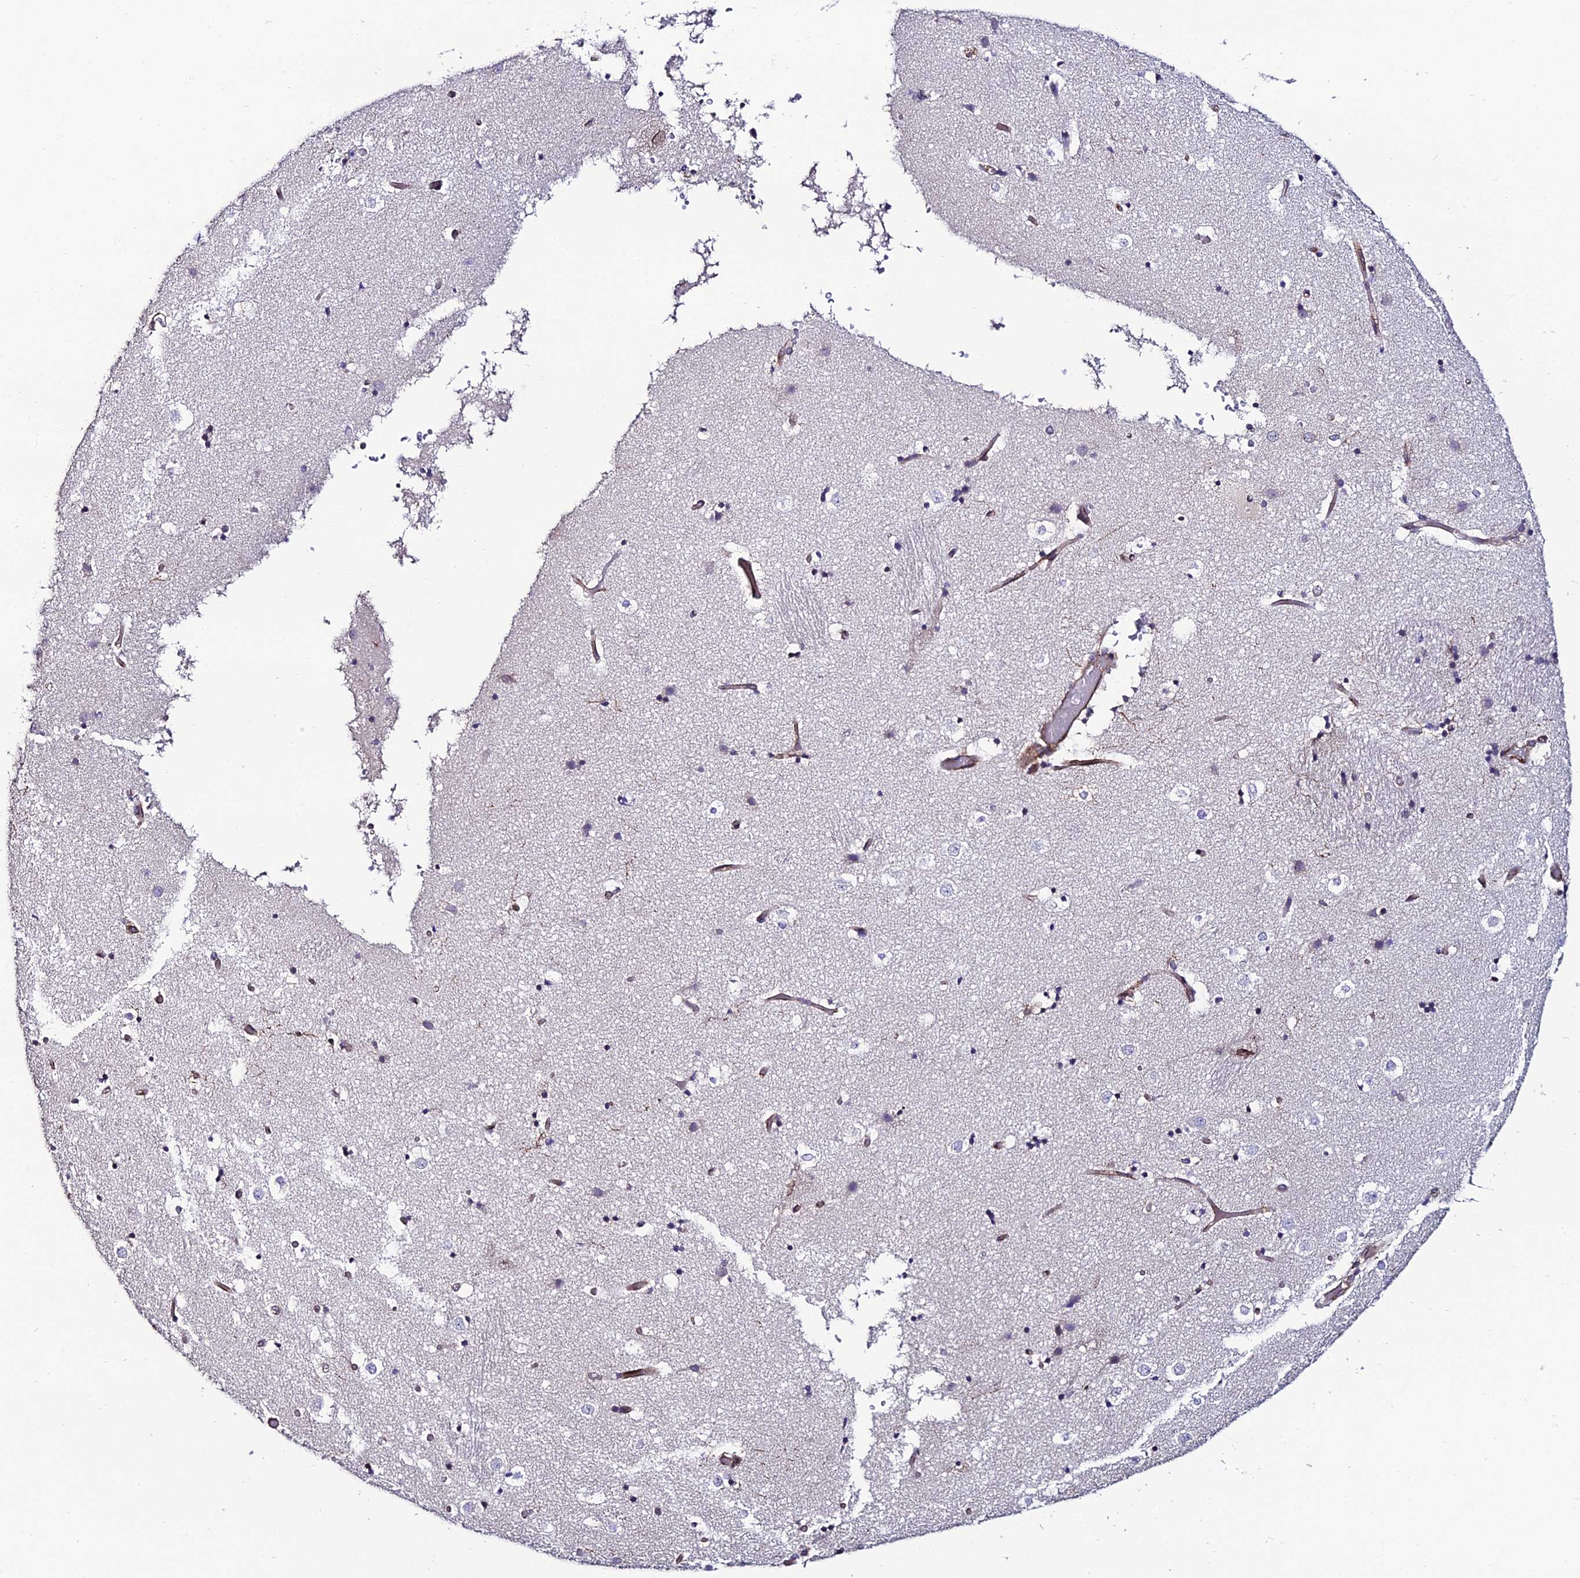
{"staining": {"intensity": "moderate", "quantity": "<25%", "location": "cytoplasmic/membranous,nuclear"}, "tissue": "caudate", "cell_type": "Glial cells", "image_type": "normal", "snomed": [{"axis": "morphology", "description": "Normal tissue, NOS"}, {"axis": "topography", "description": "Lateral ventricle wall"}], "caption": "DAB (3,3'-diaminobenzidine) immunohistochemical staining of benign caudate exhibits moderate cytoplasmic/membranous,nuclear protein positivity in approximately <25% of glial cells.", "gene": "DDX19A", "patient": {"sex": "female", "age": 52}}